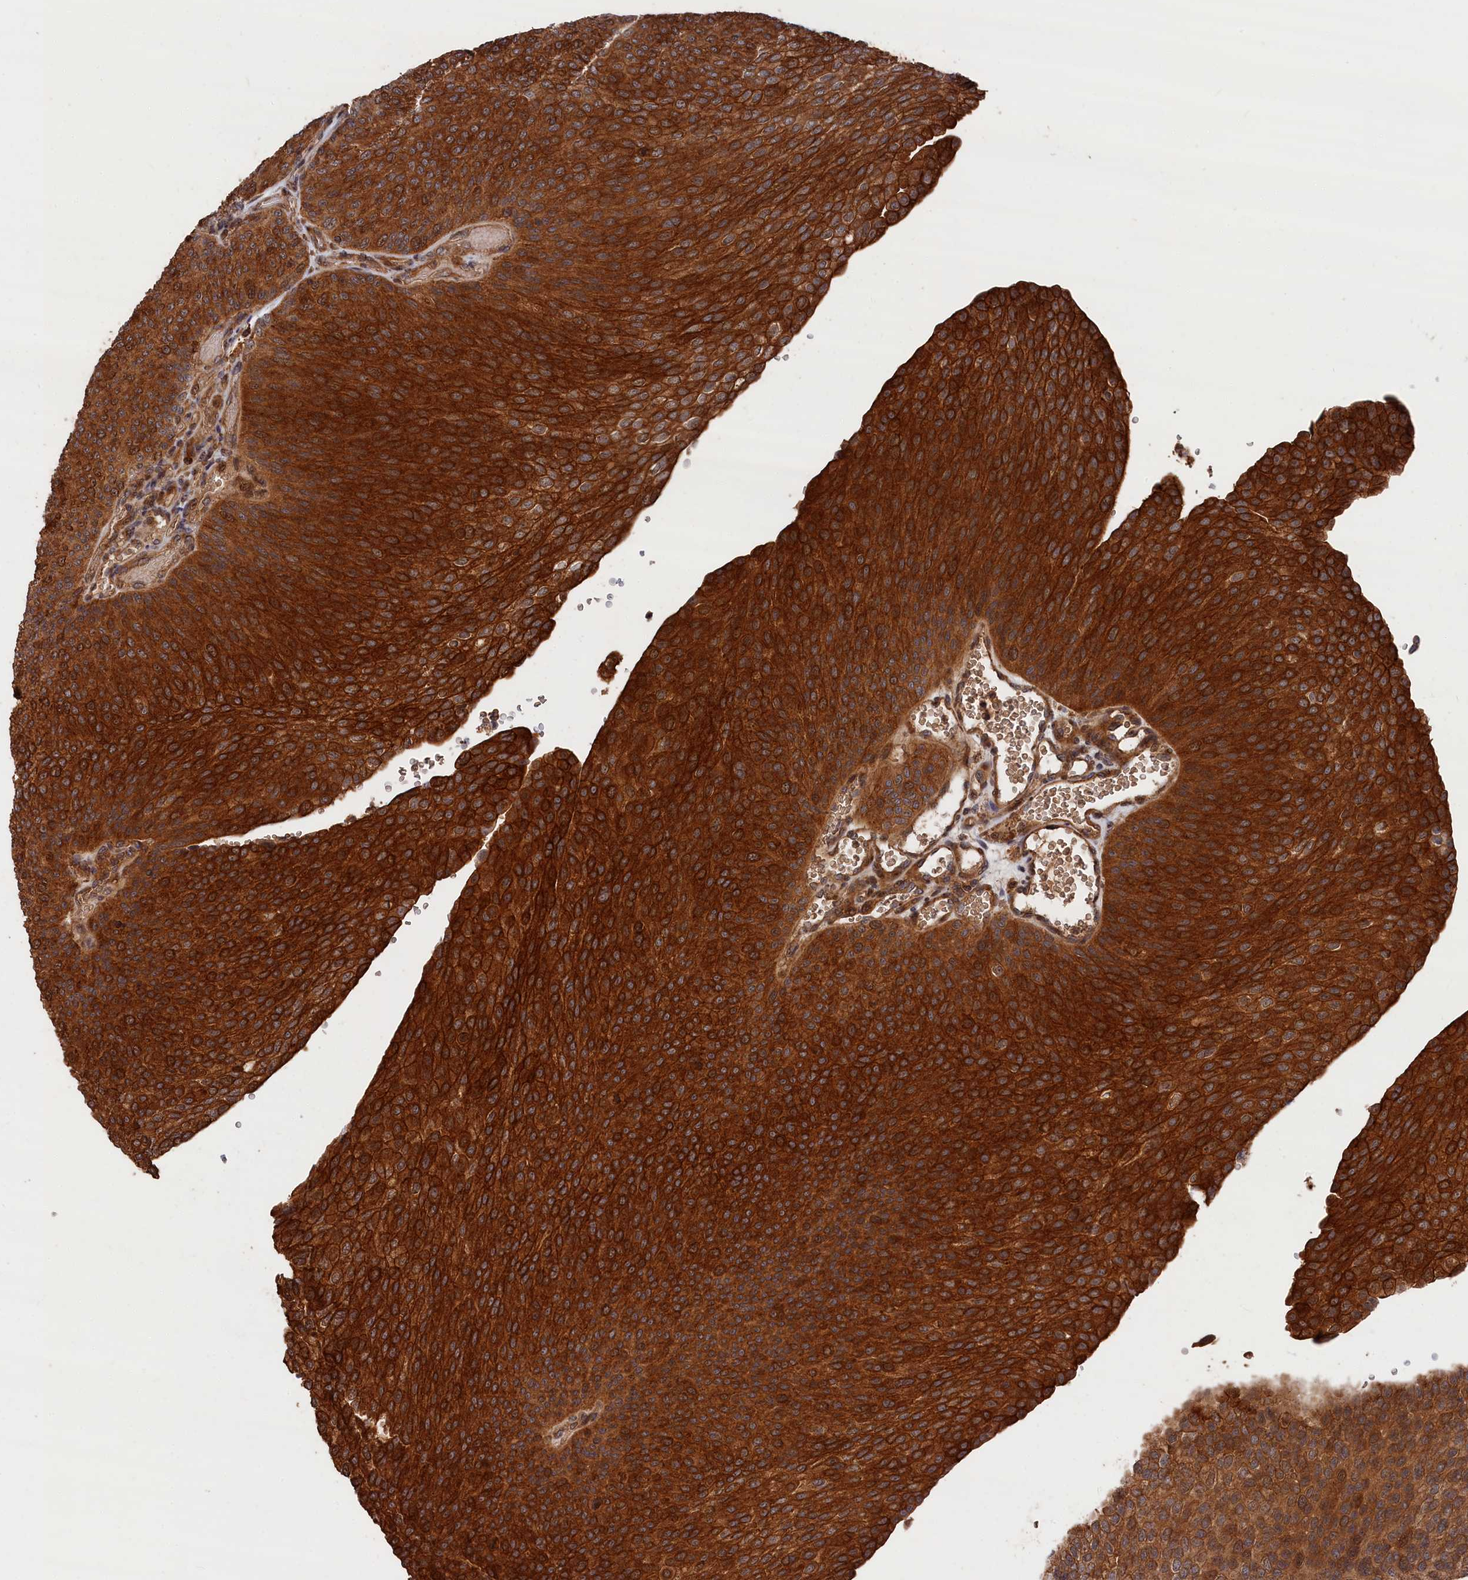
{"staining": {"intensity": "strong", "quantity": "25%-75%", "location": "cytoplasmic/membranous"}, "tissue": "urothelial cancer", "cell_type": "Tumor cells", "image_type": "cancer", "snomed": [{"axis": "morphology", "description": "Urothelial carcinoma, High grade"}, {"axis": "topography", "description": "Urinary bladder"}], "caption": "This micrograph demonstrates IHC staining of urothelial cancer, with high strong cytoplasmic/membranous positivity in about 25%-75% of tumor cells.", "gene": "RMI2", "patient": {"sex": "female", "age": 79}}